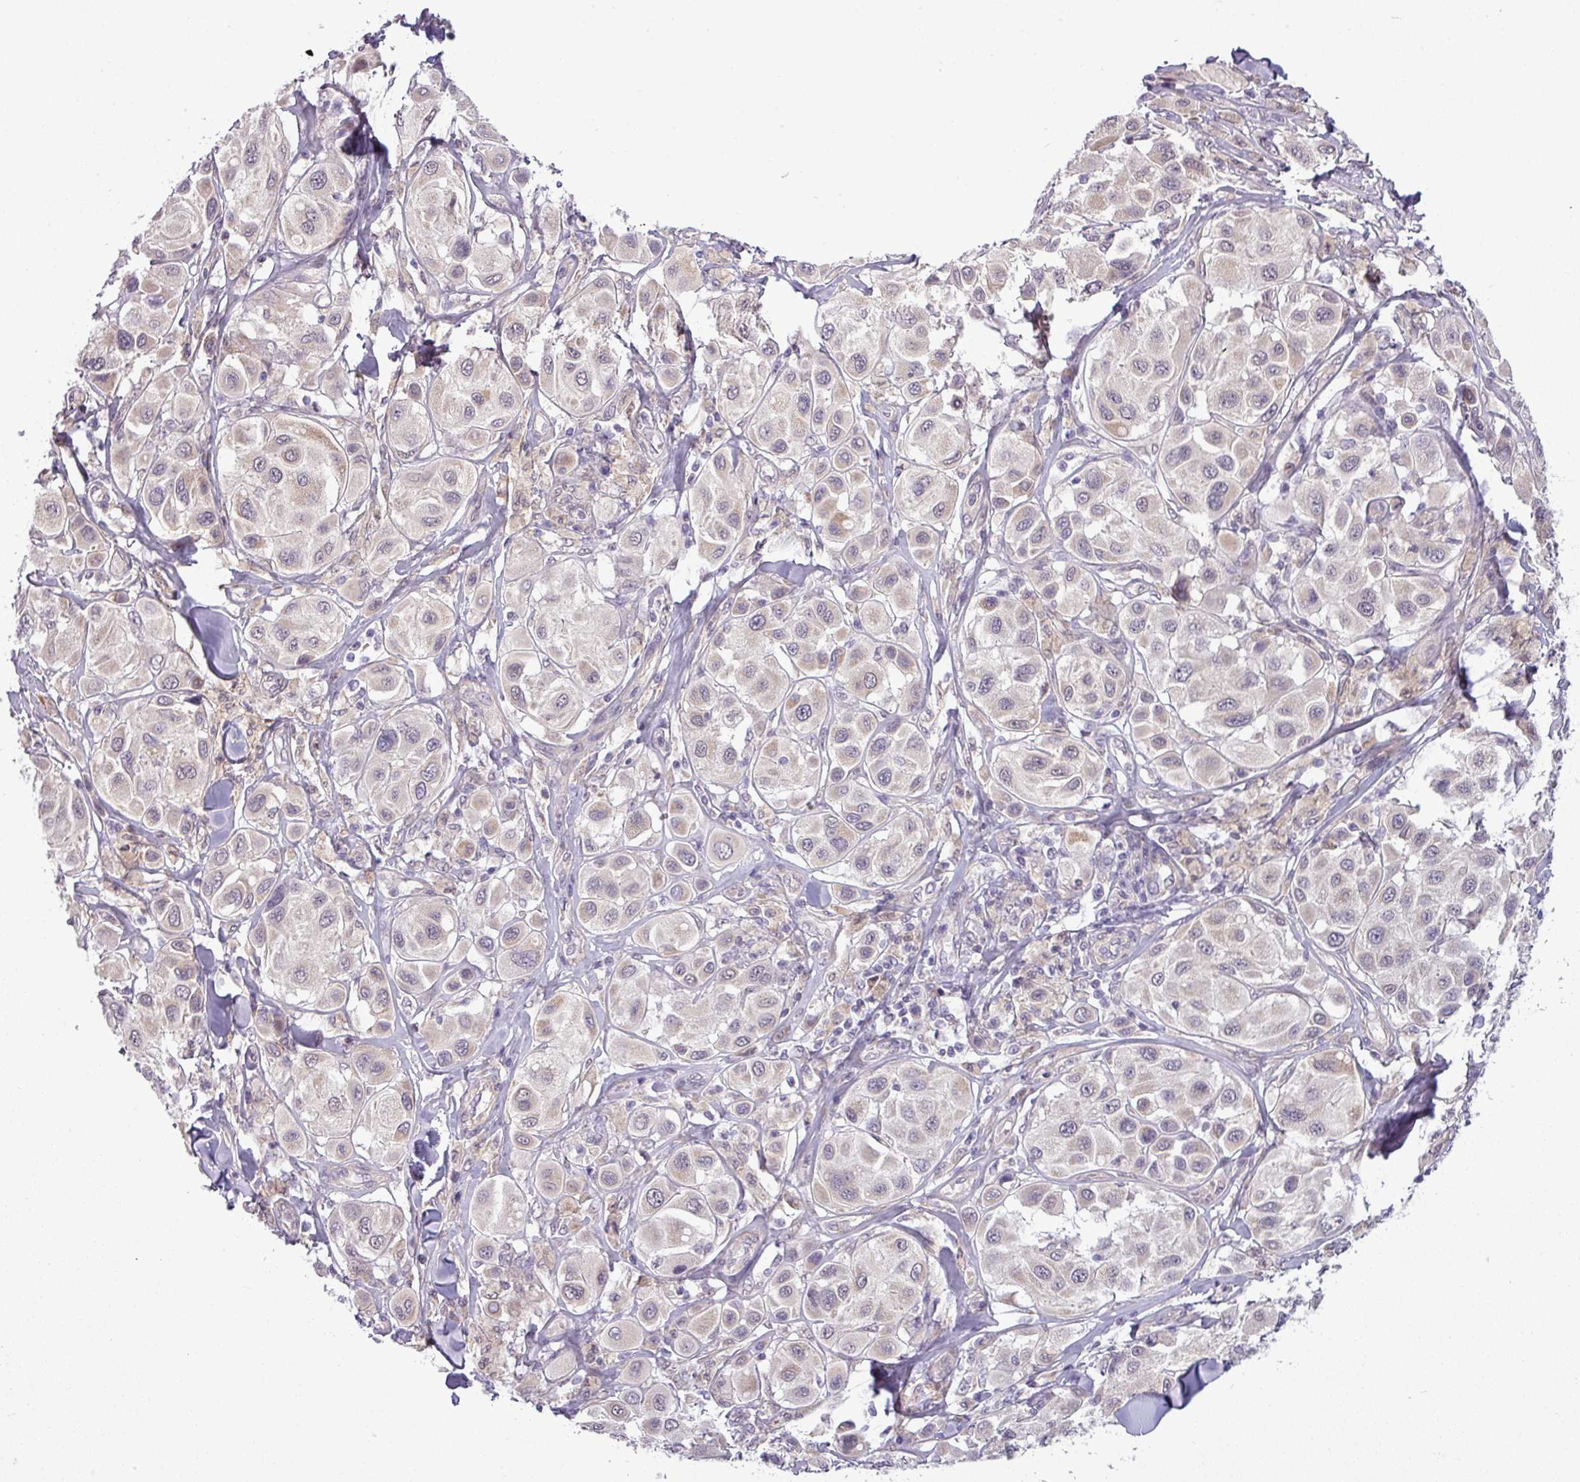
{"staining": {"intensity": "weak", "quantity": "<25%", "location": "cytoplasmic/membranous,nuclear"}, "tissue": "melanoma", "cell_type": "Tumor cells", "image_type": "cancer", "snomed": [{"axis": "morphology", "description": "Malignant melanoma, Metastatic site"}, {"axis": "topography", "description": "Skin"}], "caption": "High magnification brightfield microscopy of malignant melanoma (metastatic site) stained with DAB (brown) and counterstained with hematoxylin (blue): tumor cells show no significant positivity.", "gene": "ZNF217", "patient": {"sex": "male", "age": 41}}